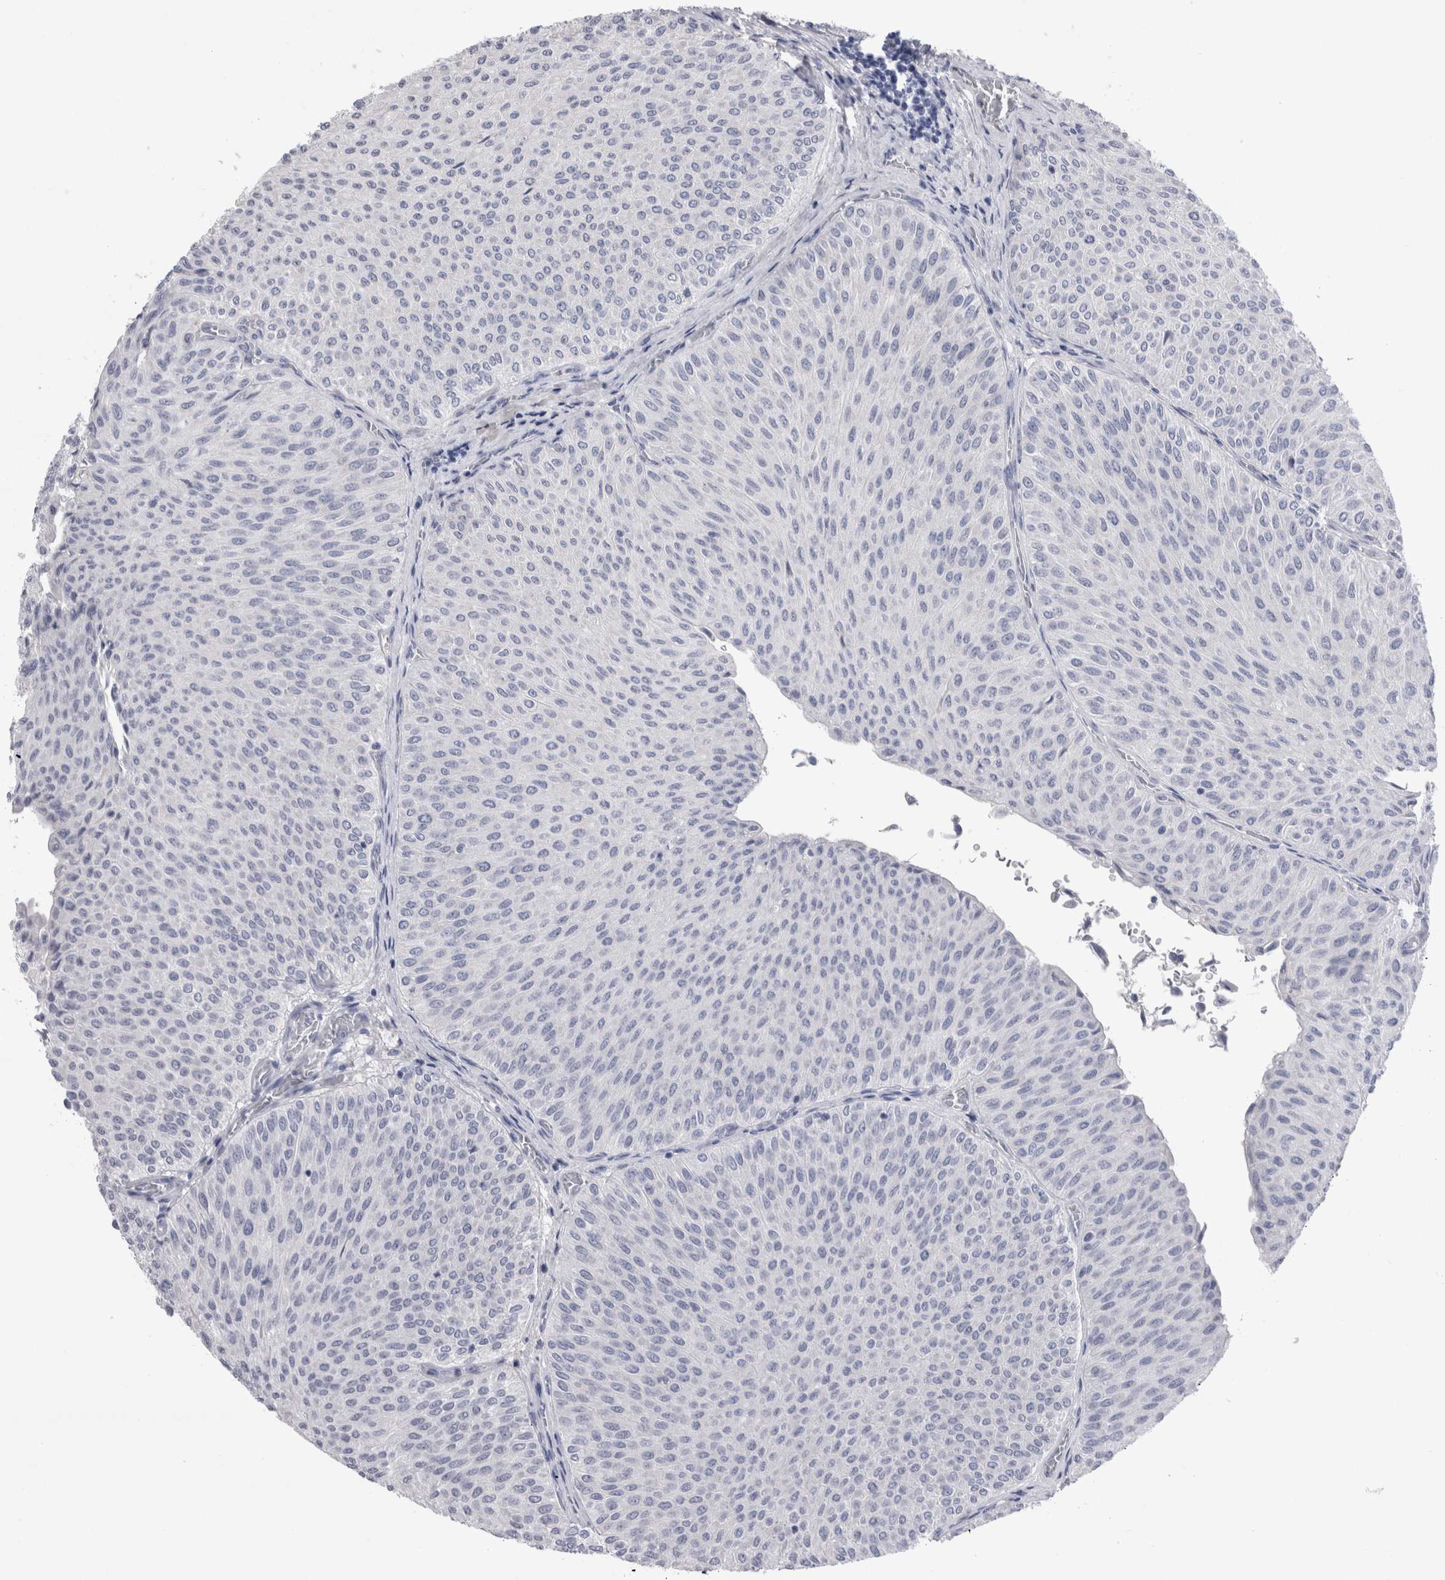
{"staining": {"intensity": "negative", "quantity": "none", "location": "none"}, "tissue": "urothelial cancer", "cell_type": "Tumor cells", "image_type": "cancer", "snomed": [{"axis": "morphology", "description": "Urothelial carcinoma, Low grade"}, {"axis": "topography", "description": "Urinary bladder"}], "caption": "Urothelial cancer was stained to show a protein in brown. There is no significant positivity in tumor cells. The staining was performed using DAB to visualize the protein expression in brown, while the nuclei were stained in blue with hematoxylin (Magnification: 20x).", "gene": "REG1A", "patient": {"sex": "male", "age": 78}}